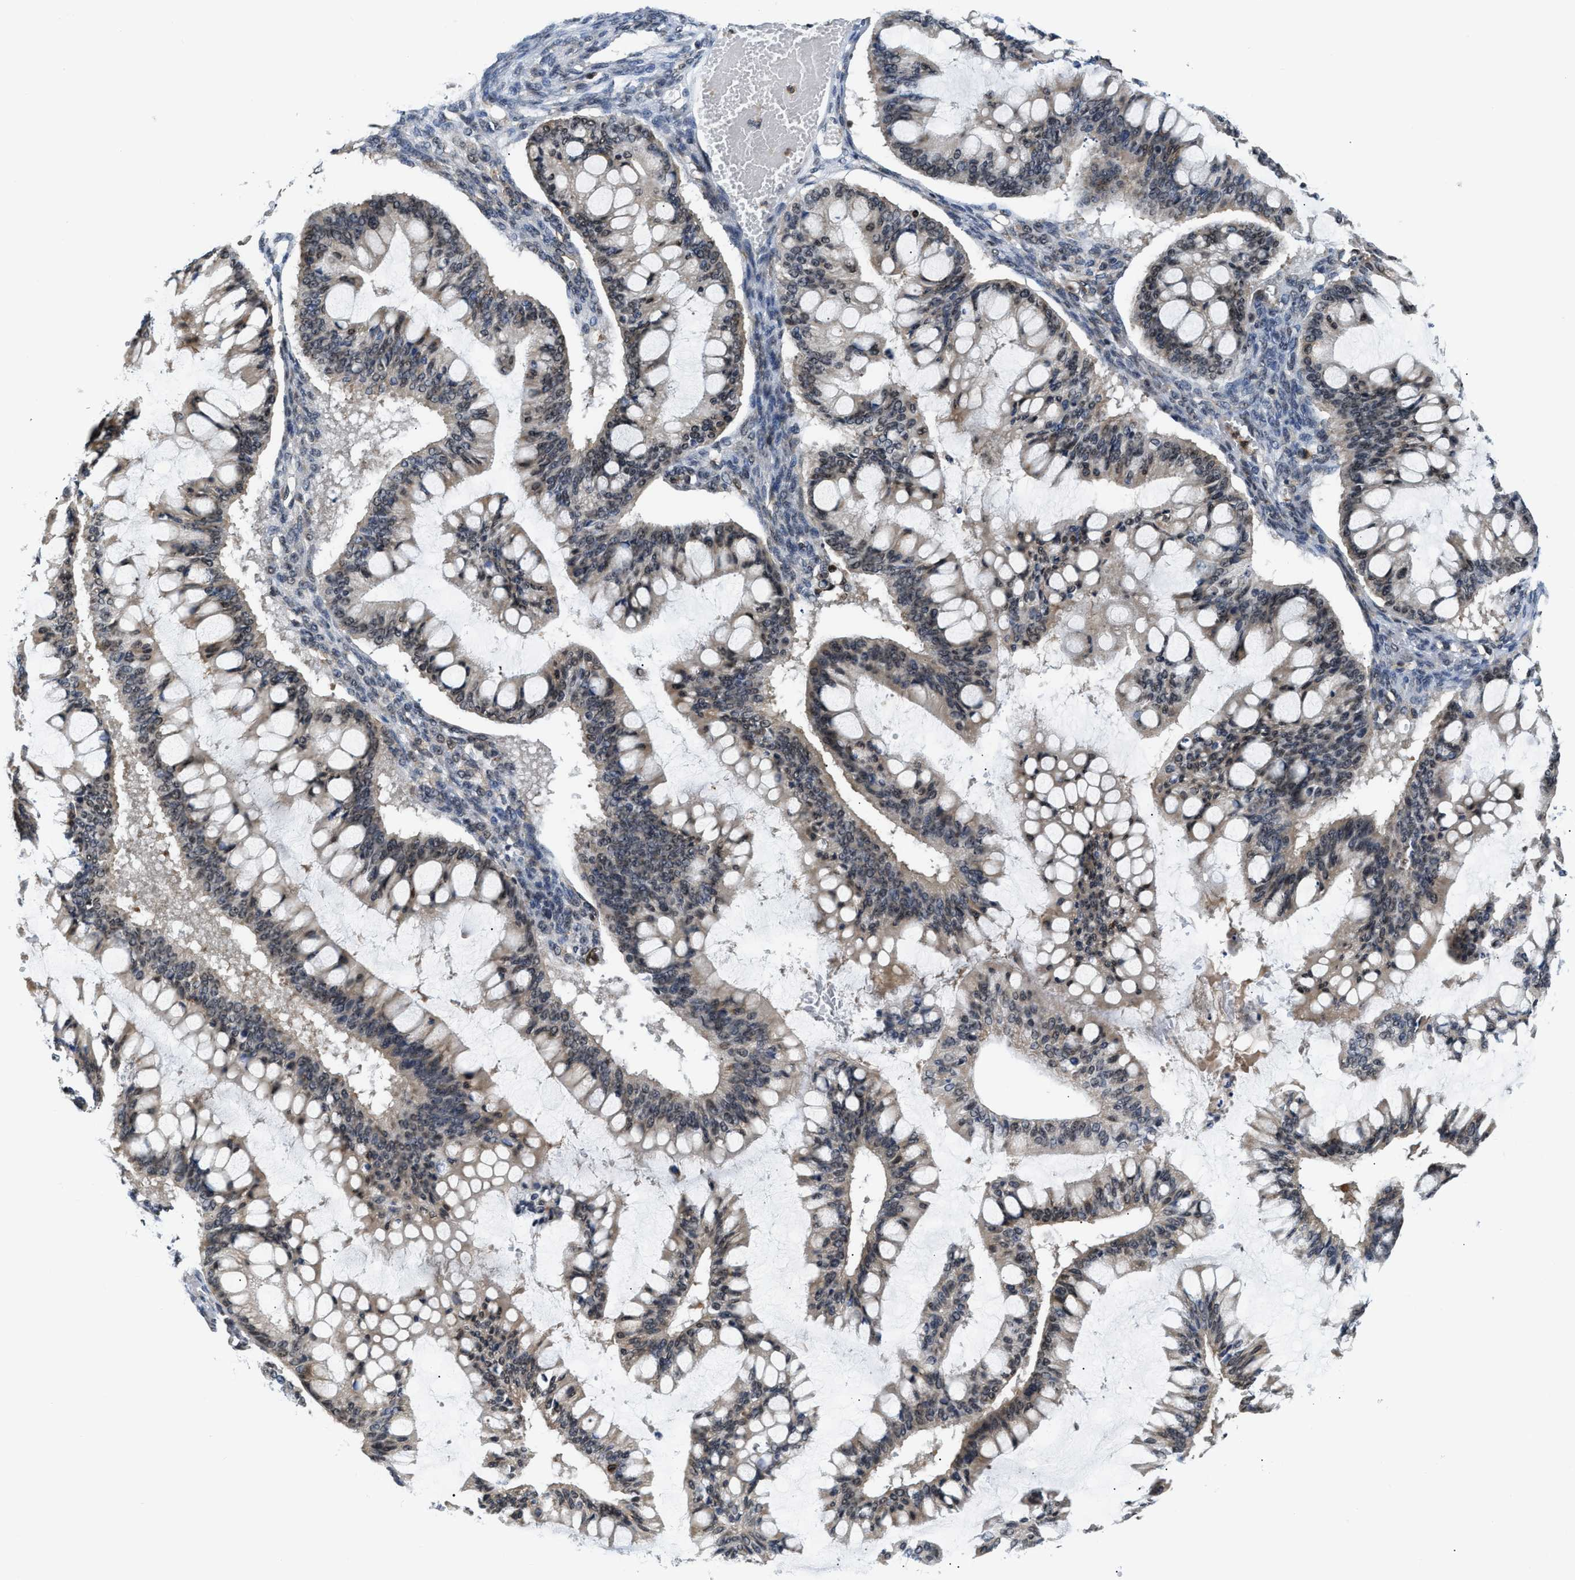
{"staining": {"intensity": "weak", "quantity": ">75%", "location": "cytoplasmic/membranous,nuclear"}, "tissue": "ovarian cancer", "cell_type": "Tumor cells", "image_type": "cancer", "snomed": [{"axis": "morphology", "description": "Cystadenocarcinoma, mucinous, NOS"}, {"axis": "topography", "description": "Ovary"}], "caption": "Immunohistochemical staining of human ovarian cancer exhibits low levels of weak cytoplasmic/membranous and nuclear staining in approximately >75% of tumor cells.", "gene": "STK10", "patient": {"sex": "female", "age": 73}}